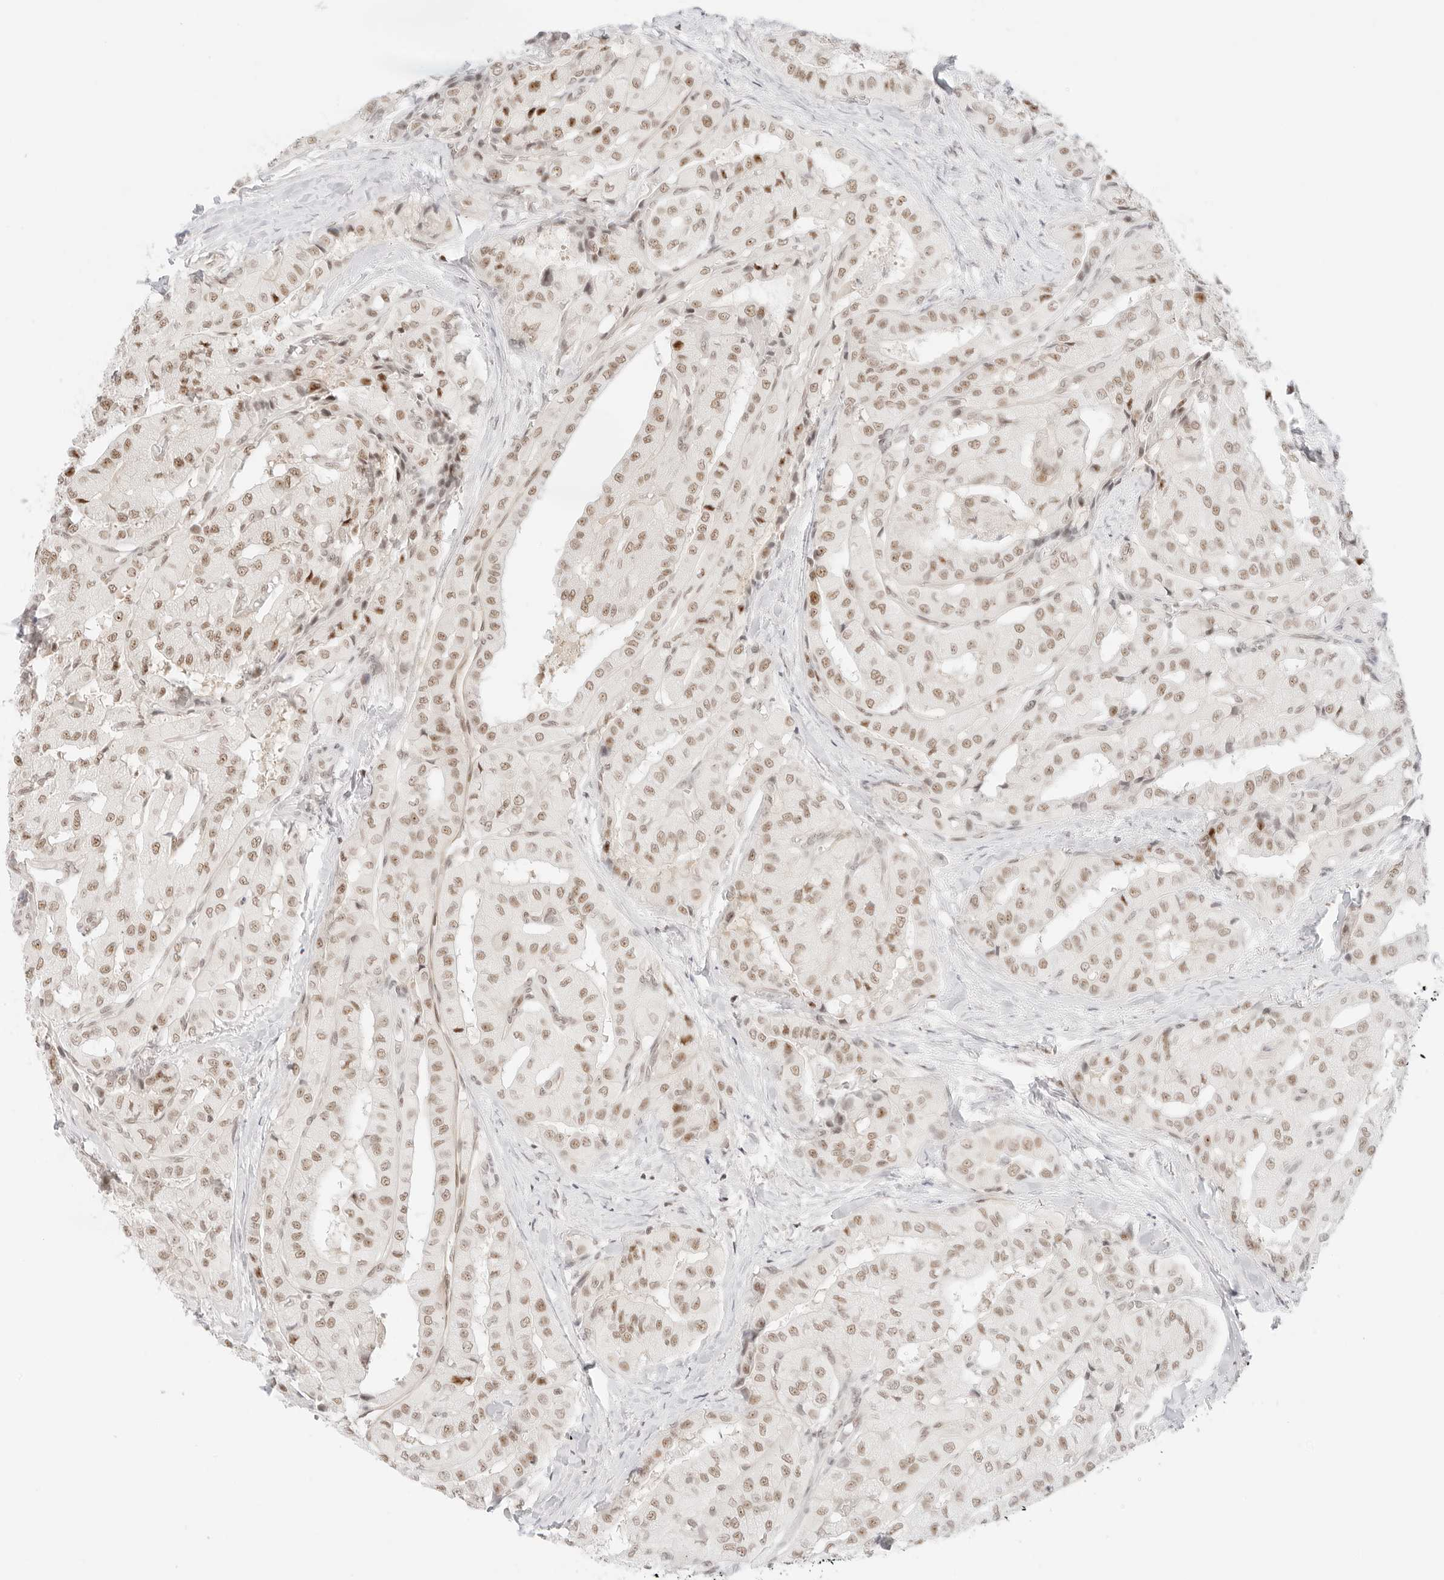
{"staining": {"intensity": "moderate", "quantity": ">75%", "location": "nuclear"}, "tissue": "thyroid cancer", "cell_type": "Tumor cells", "image_type": "cancer", "snomed": [{"axis": "morphology", "description": "Papillary adenocarcinoma, NOS"}, {"axis": "topography", "description": "Thyroid gland"}], "caption": "Protein expression analysis of thyroid cancer (papillary adenocarcinoma) reveals moderate nuclear staining in approximately >75% of tumor cells. Using DAB (3,3'-diaminobenzidine) (brown) and hematoxylin (blue) stains, captured at high magnification using brightfield microscopy.", "gene": "ITGA6", "patient": {"sex": "female", "age": 59}}